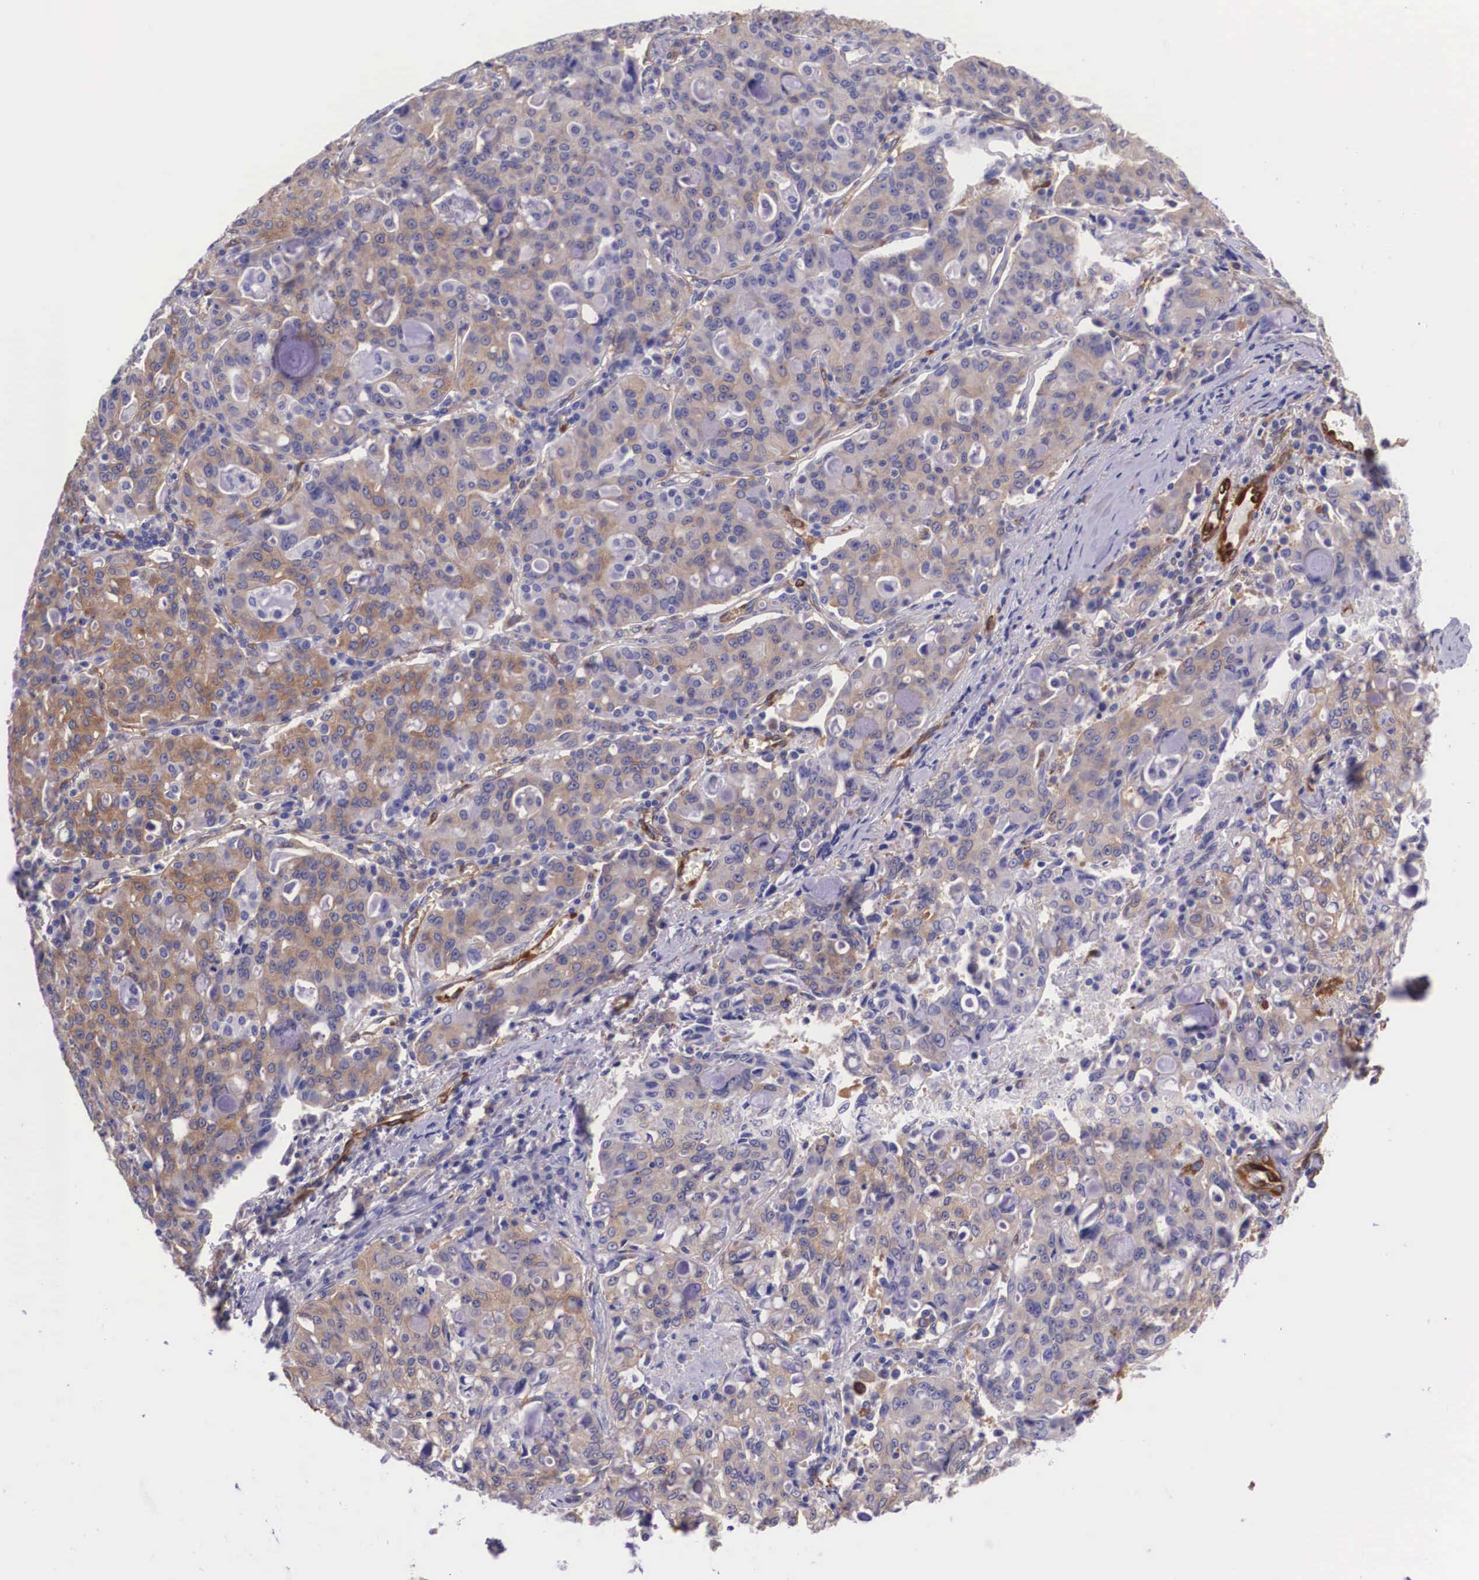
{"staining": {"intensity": "moderate", "quantity": ">75%", "location": "cytoplasmic/membranous"}, "tissue": "lung cancer", "cell_type": "Tumor cells", "image_type": "cancer", "snomed": [{"axis": "morphology", "description": "Adenocarcinoma, NOS"}, {"axis": "topography", "description": "Lung"}], "caption": "This photomicrograph reveals immunohistochemistry (IHC) staining of human lung cancer, with medium moderate cytoplasmic/membranous expression in approximately >75% of tumor cells.", "gene": "BCAR1", "patient": {"sex": "female", "age": 44}}